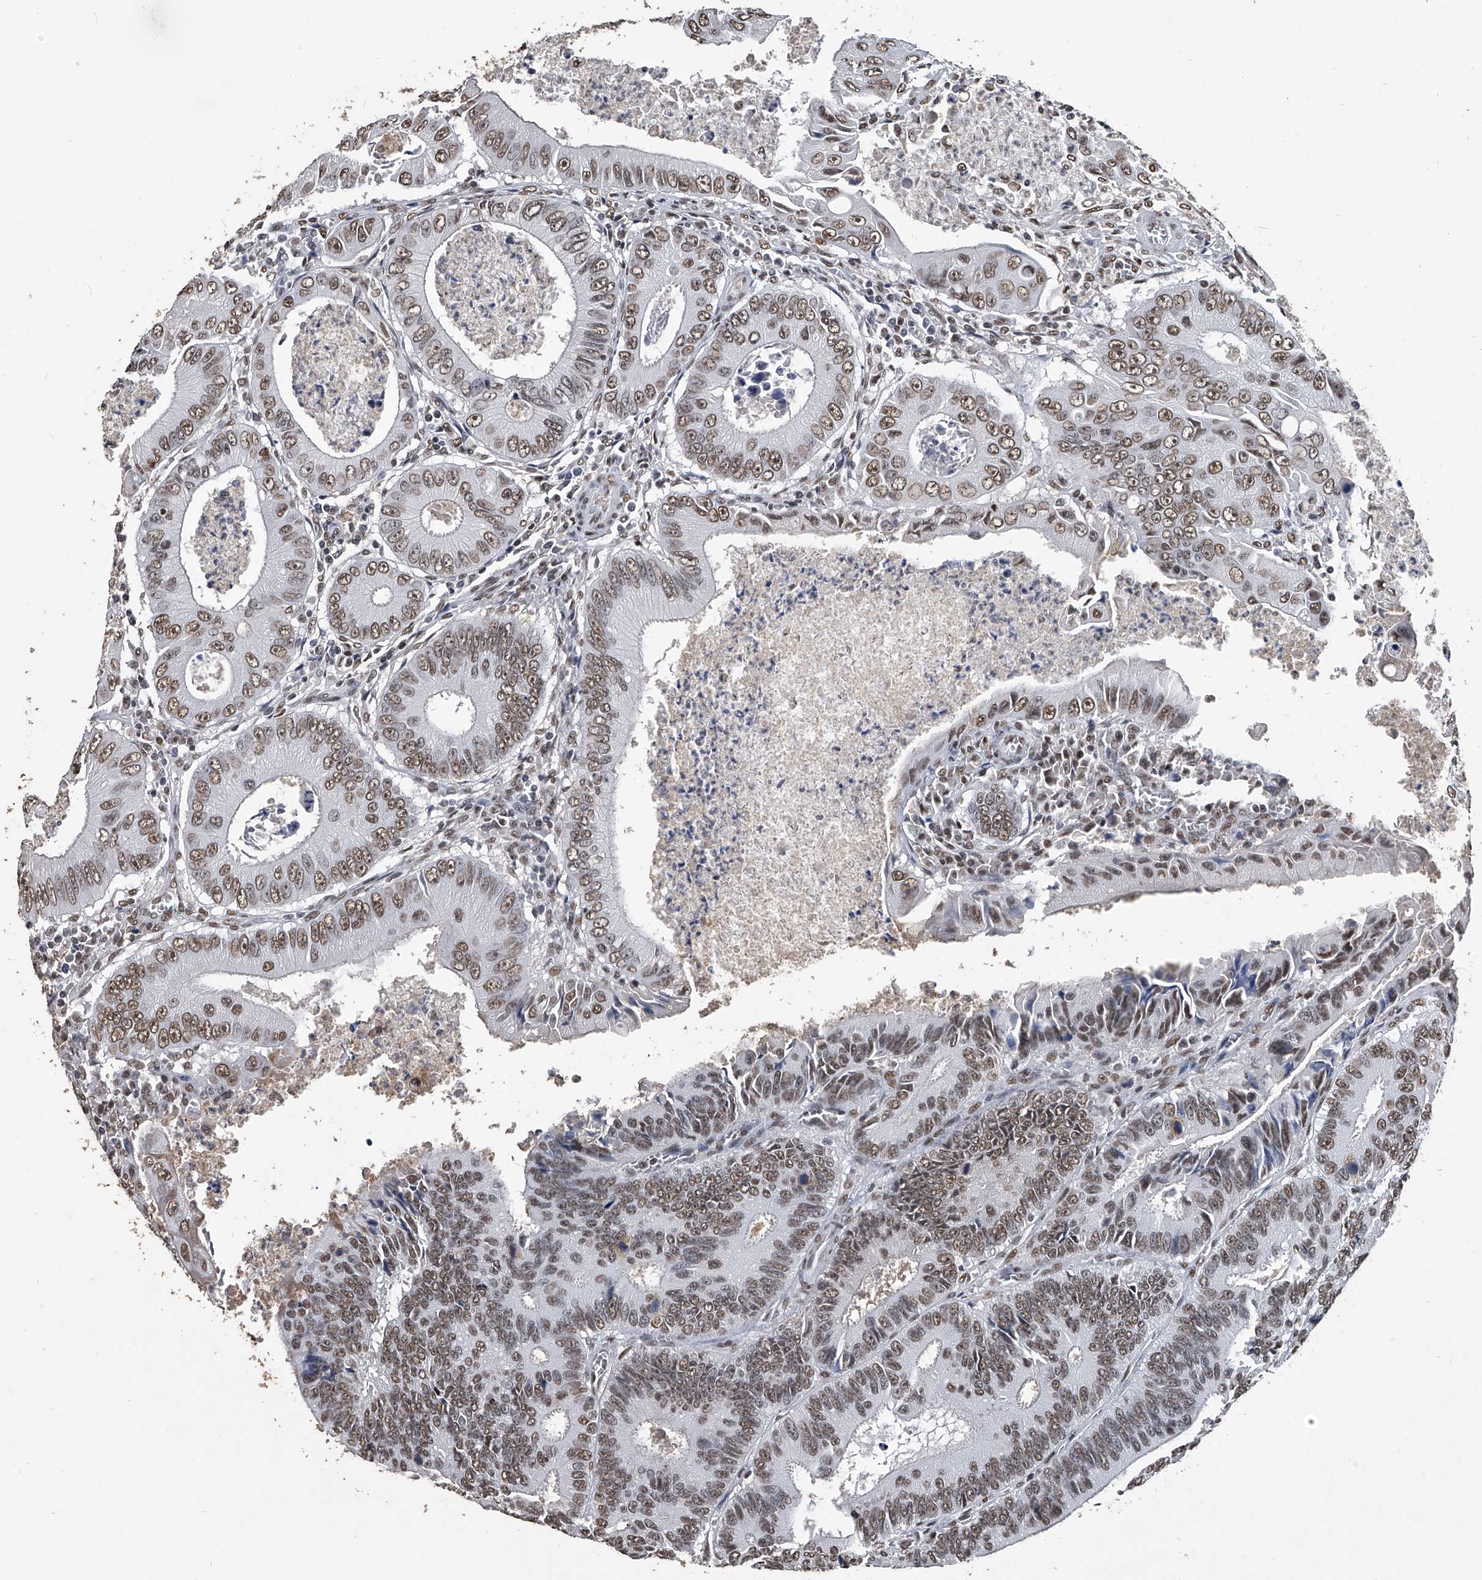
{"staining": {"intensity": "moderate", "quantity": ">75%", "location": "nuclear"}, "tissue": "colorectal cancer", "cell_type": "Tumor cells", "image_type": "cancer", "snomed": [{"axis": "morphology", "description": "Inflammation, NOS"}, {"axis": "morphology", "description": "Adenocarcinoma, NOS"}, {"axis": "topography", "description": "Colon"}], "caption": "Protein staining demonstrates moderate nuclear positivity in about >75% of tumor cells in adenocarcinoma (colorectal).", "gene": "MATR3", "patient": {"sex": "male", "age": 72}}